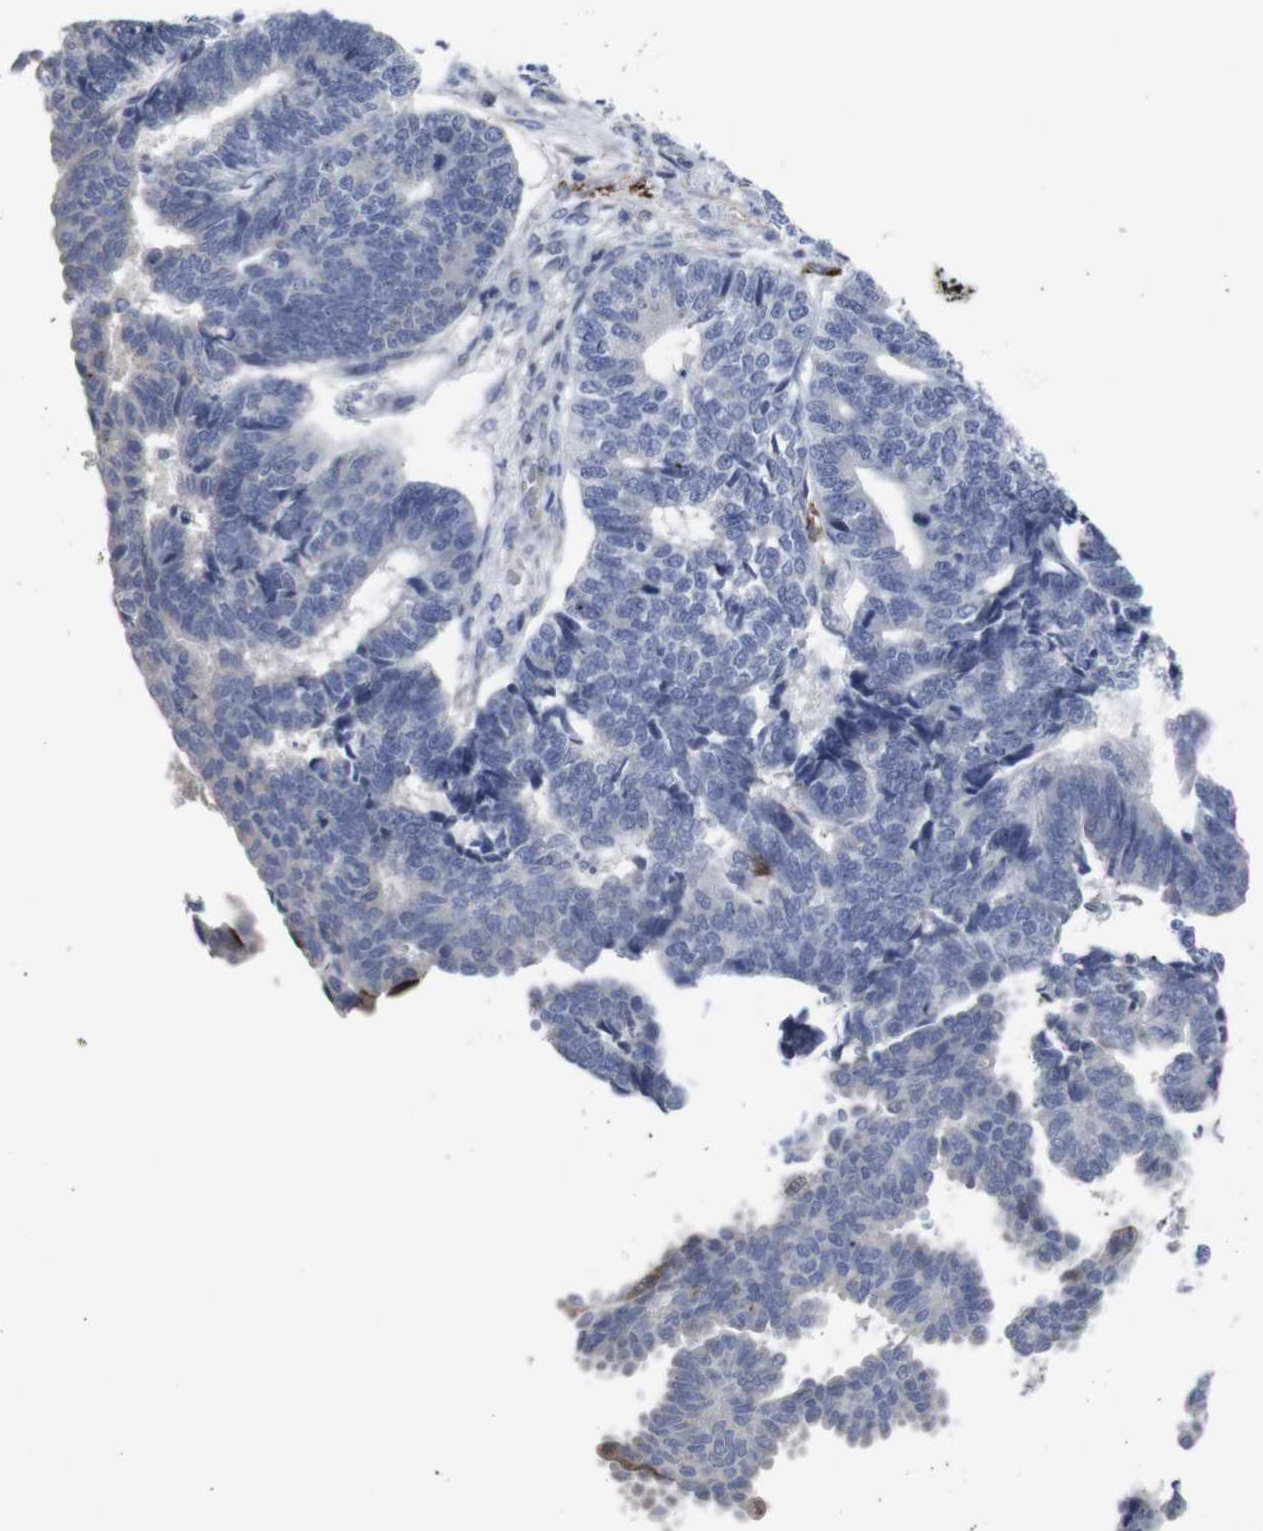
{"staining": {"intensity": "negative", "quantity": "none", "location": "none"}, "tissue": "endometrial cancer", "cell_type": "Tumor cells", "image_type": "cancer", "snomed": [{"axis": "morphology", "description": "Adenocarcinoma, NOS"}, {"axis": "topography", "description": "Endometrium"}], "caption": "The photomicrograph demonstrates no significant expression in tumor cells of endometrial adenocarcinoma.", "gene": "SNCG", "patient": {"sex": "female", "age": 70}}